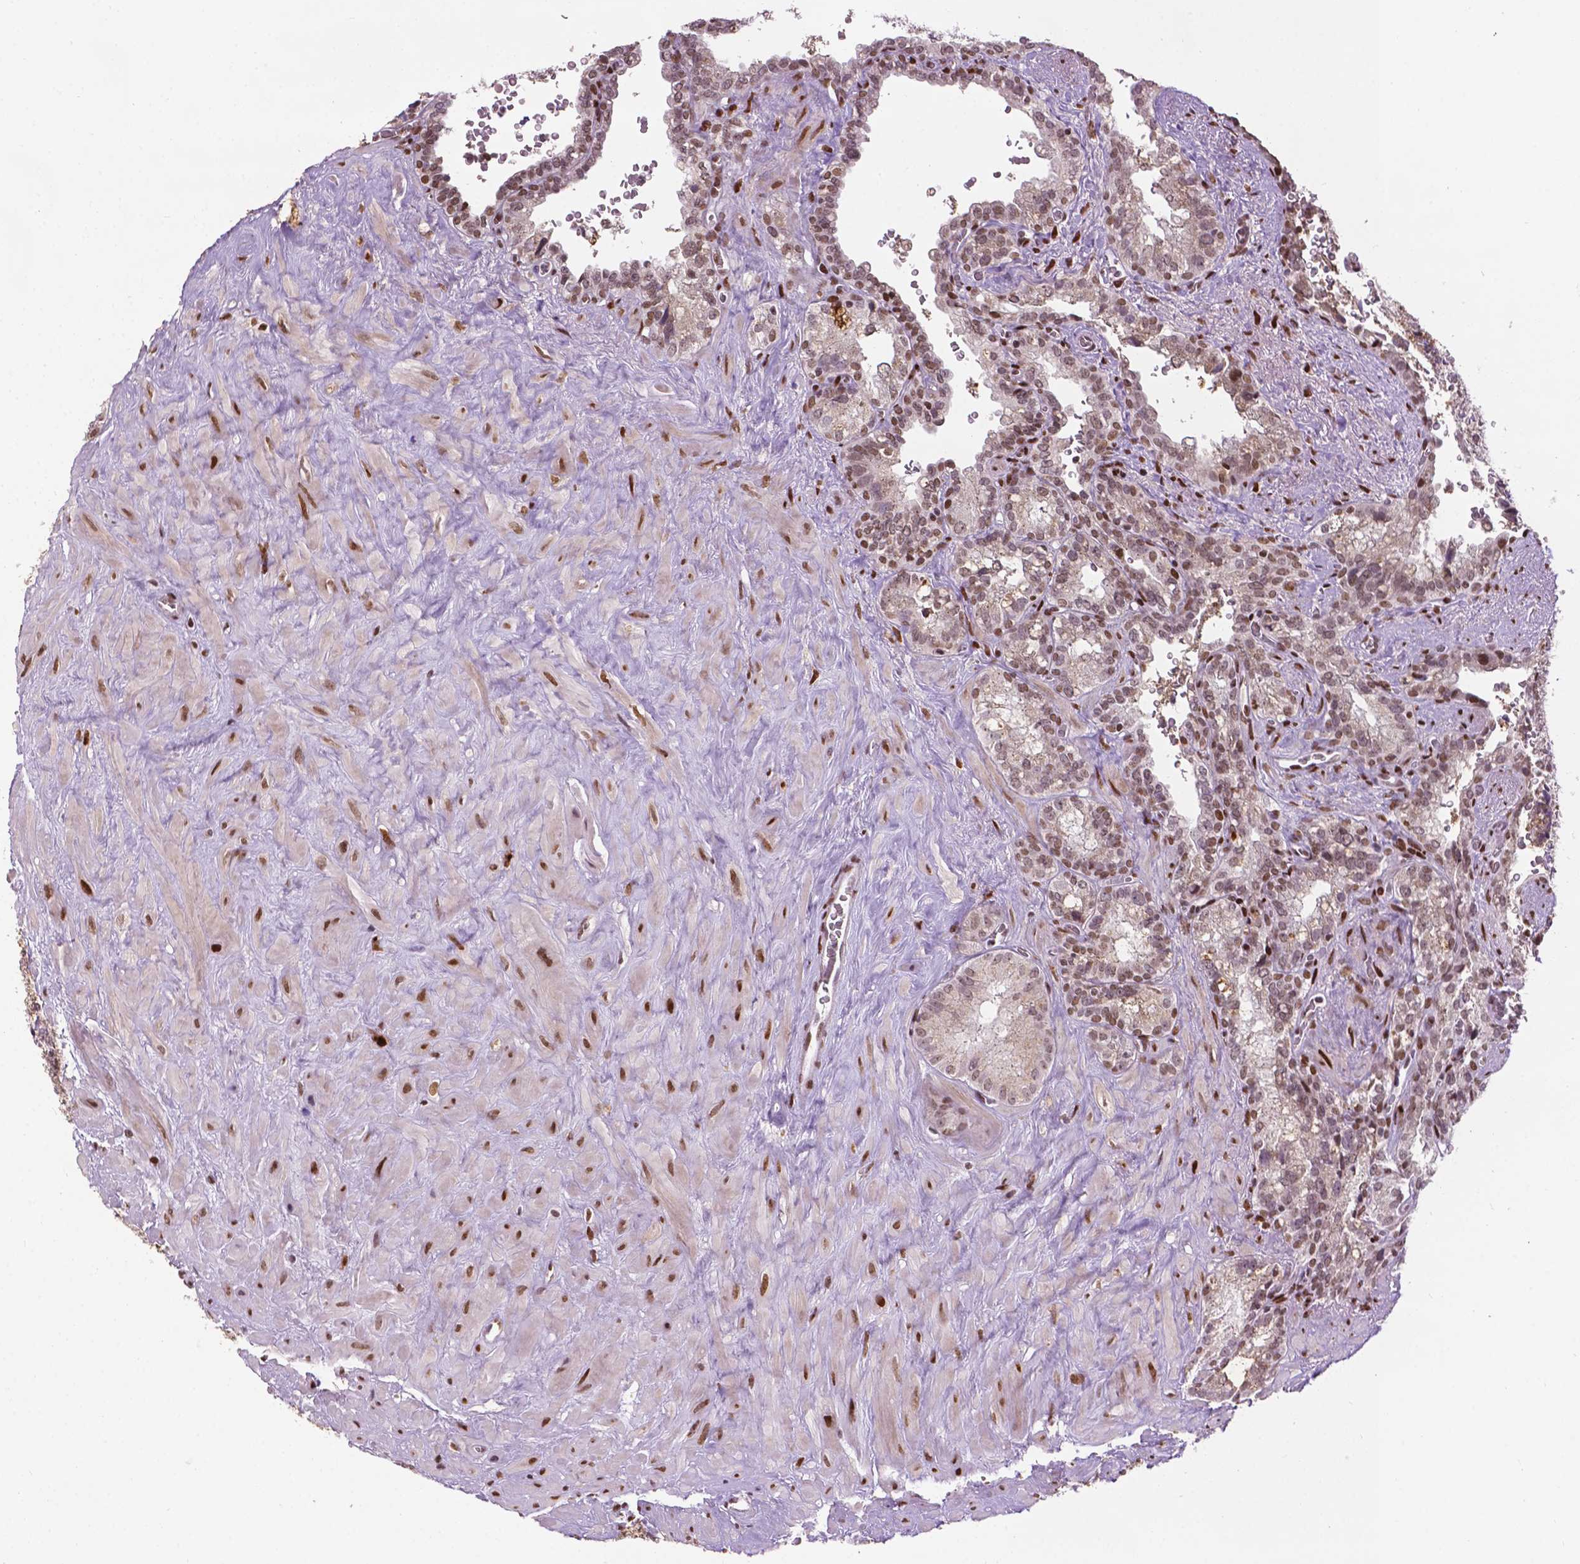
{"staining": {"intensity": "weak", "quantity": "25%-75%", "location": "cytoplasmic/membranous,nuclear"}, "tissue": "seminal vesicle", "cell_type": "Glandular cells", "image_type": "normal", "snomed": [{"axis": "morphology", "description": "Normal tissue, NOS"}, {"axis": "topography", "description": "Prostate"}, {"axis": "topography", "description": "Seminal veicle"}], "caption": "Immunohistochemistry (IHC) image of normal seminal vesicle stained for a protein (brown), which exhibits low levels of weak cytoplasmic/membranous,nuclear positivity in approximately 25%-75% of glandular cells.", "gene": "ZNF41", "patient": {"sex": "male", "age": 71}}